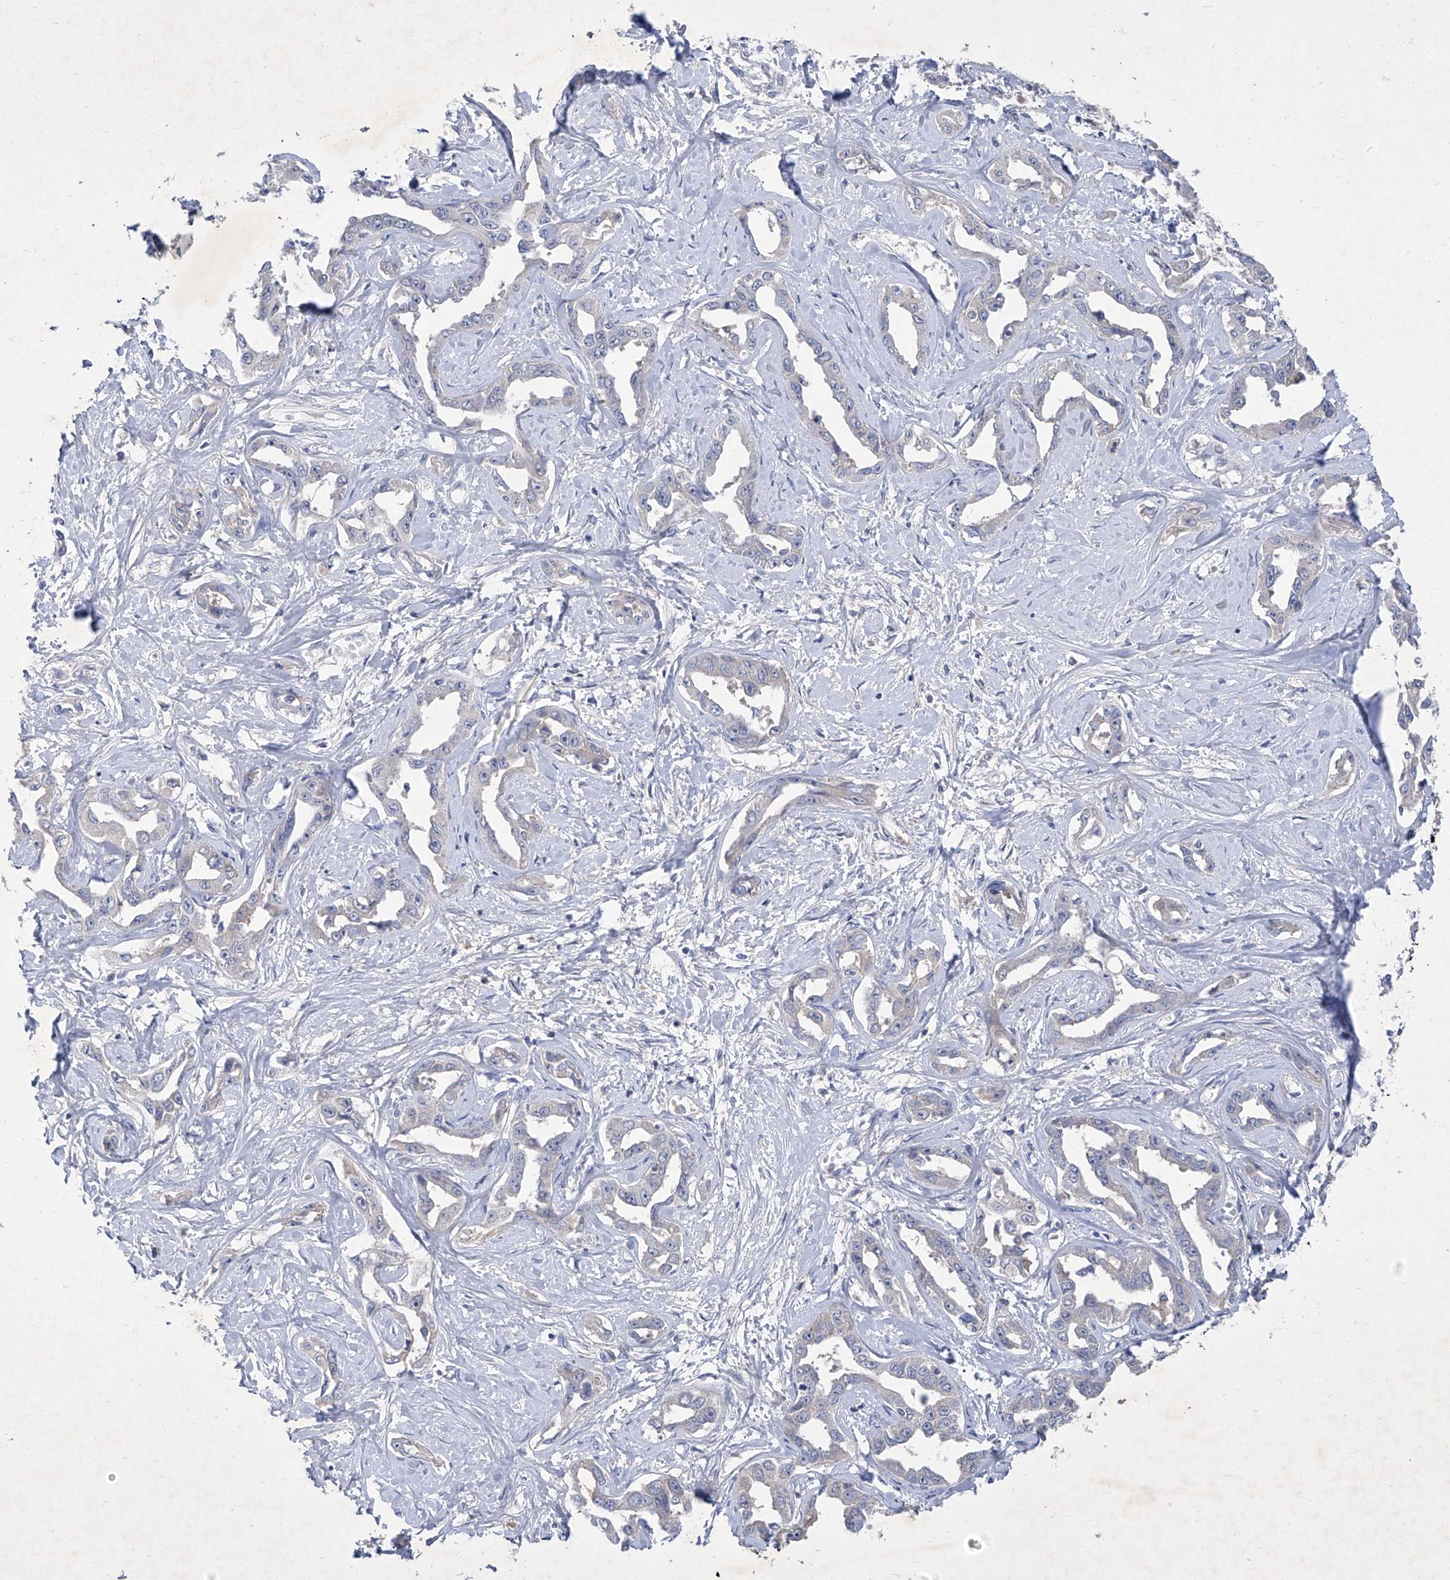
{"staining": {"intensity": "weak", "quantity": "<25%", "location": "cytoplasmic/membranous"}, "tissue": "liver cancer", "cell_type": "Tumor cells", "image_type": "cancer", "snomed": [{"axis": "morphology", "description": "Cholangiocarcinoma"}, {"axis": "topography", "description": "Liver"}], "caption": "Liver cancer was stained to show a protein in brown. There is no significant expression in tumor cells.", "gene": "SBK2", "patient": {"sex": "male", "age": 59}}